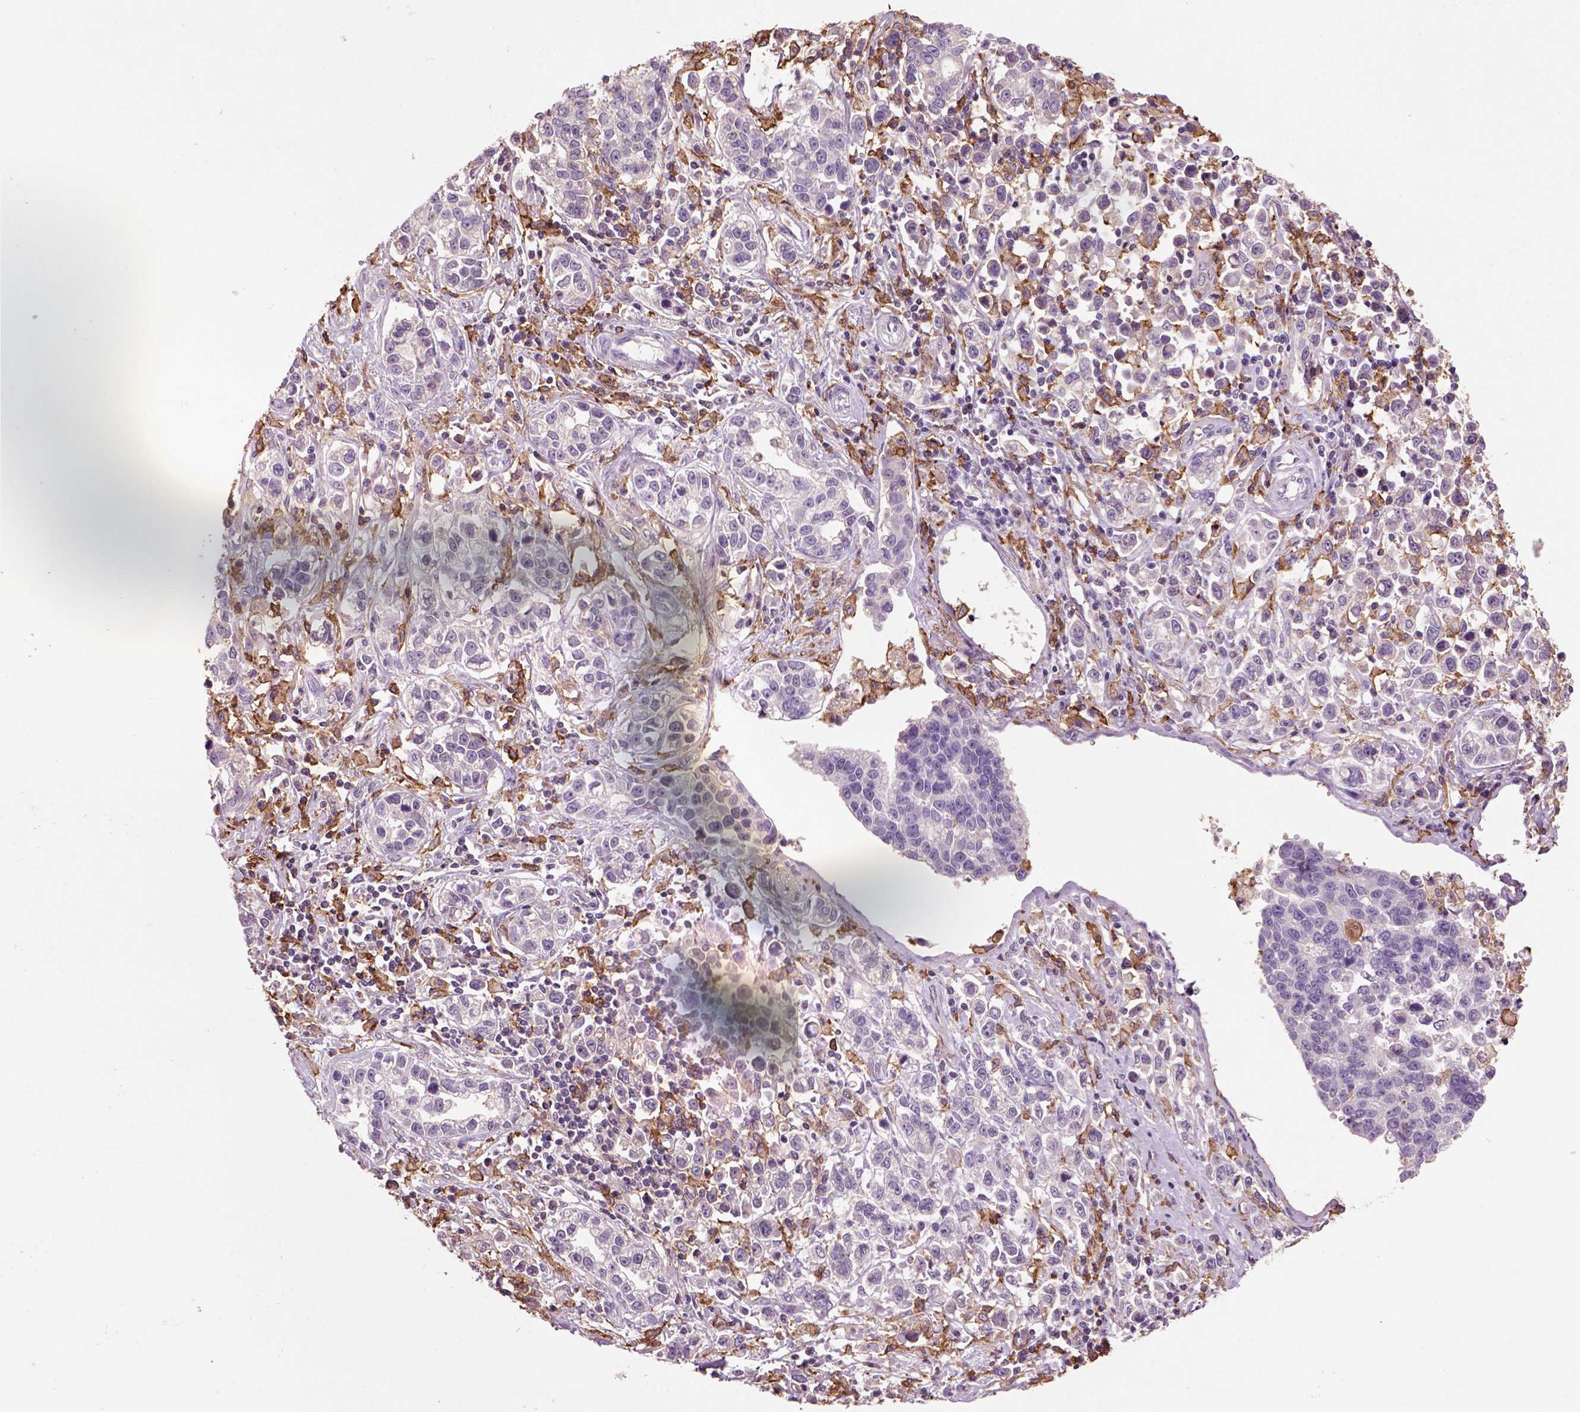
{"staining": {"intensity": "negative", "quantity": "none", "location": "none"}, "tissue": "stomach cancer", "cell_type": "Tumor cells", "image_type": "cancer", "snomed": [{"axis": "morphology", "description": "Adenocarcinoma, NOS"}, {"axis": "topography", "description": "Stomach"}], "caption": "Immunohistochemistry of adenocarcinoma (stomach) displays no staining in tumor cells. (Stains: DAB immunohistochemistry (IHC) with hematoxylin counter stain, Microscopy: brightfield microscopy at high magnification).", "gene": "CD14", "patient": {"sex": "male", "age": 93}}